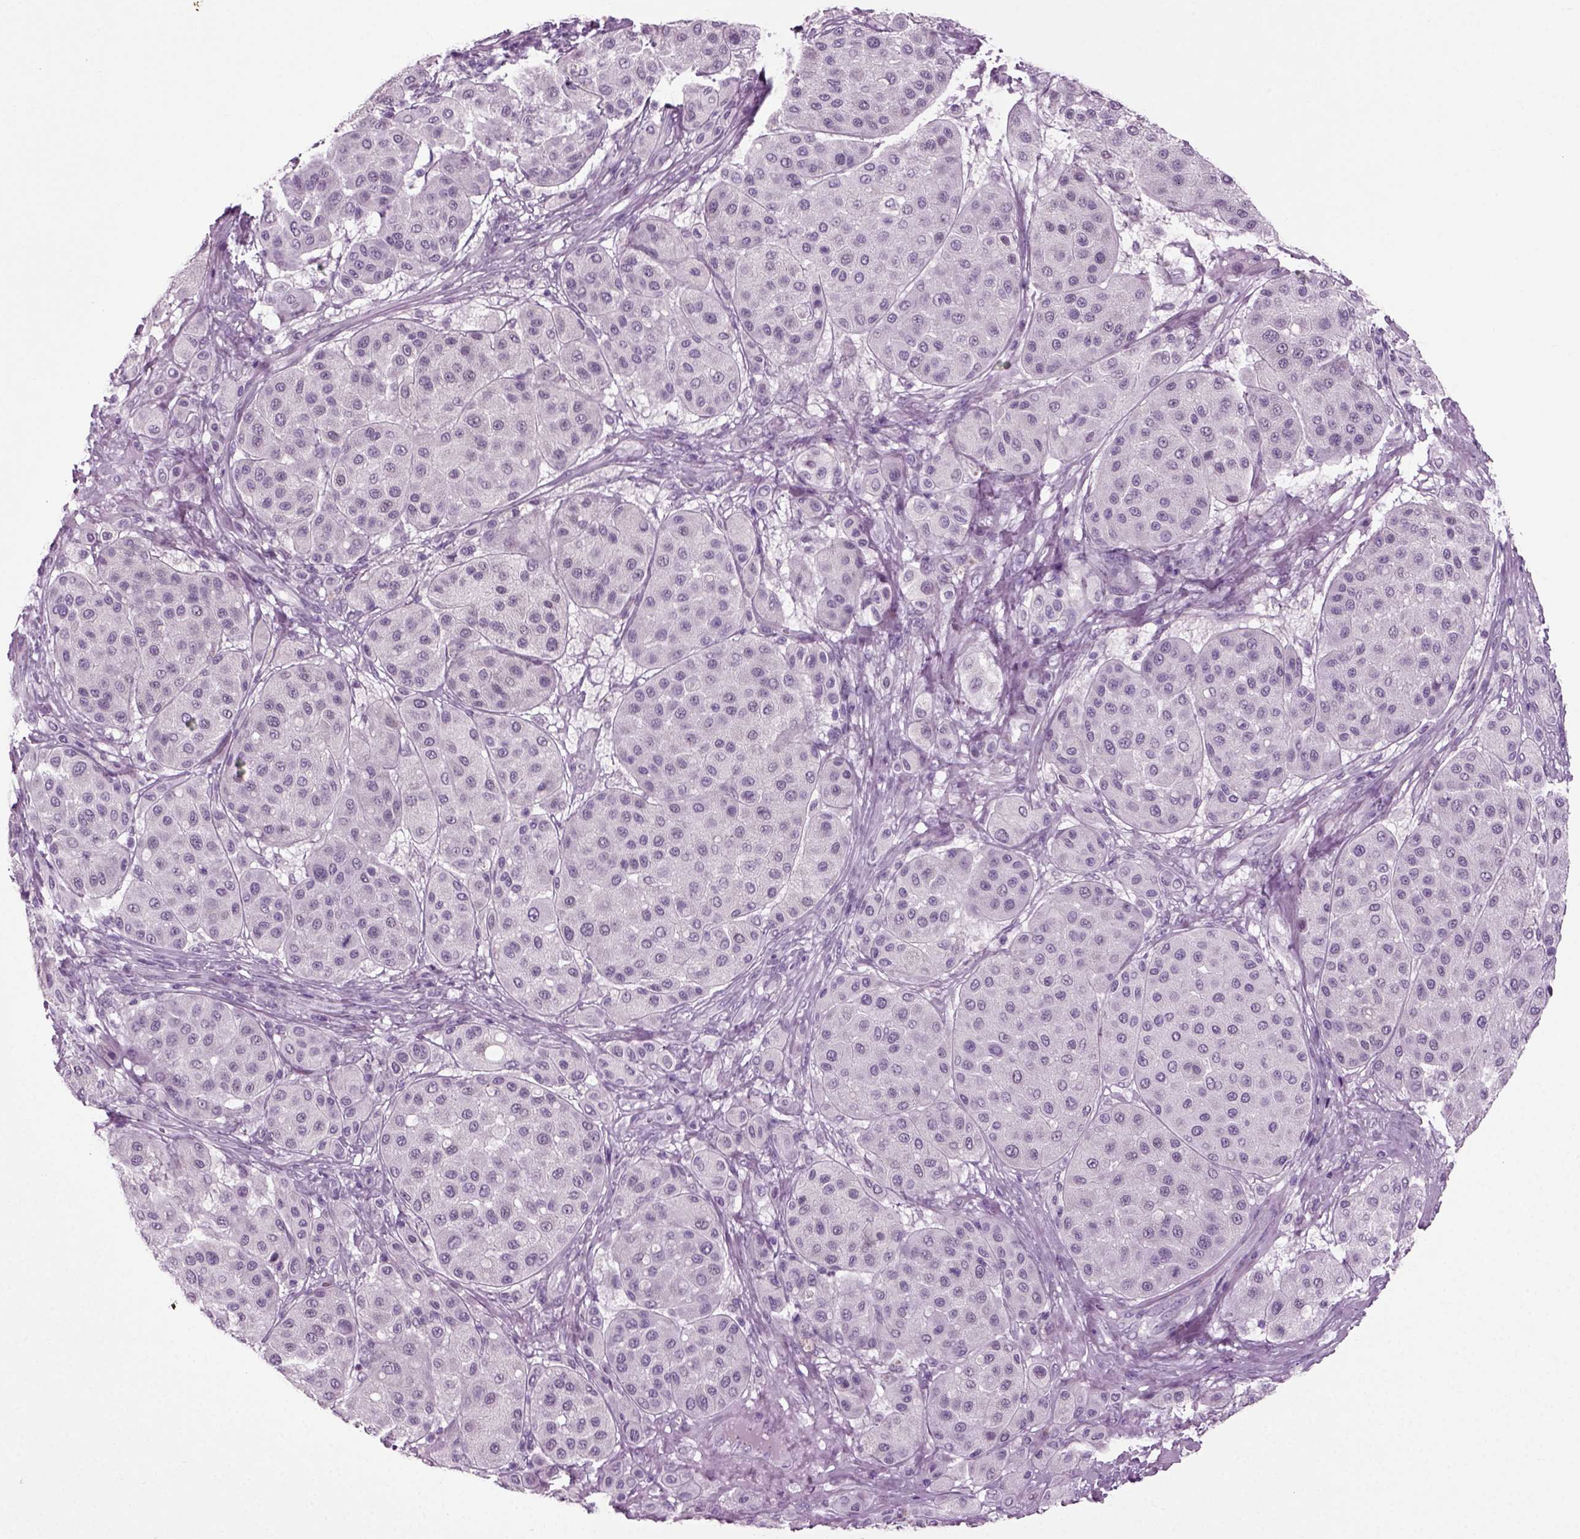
{"staining": {"intensity": "negative", "quantity": "none", "location": "none"}, "tissue": "melanoma", "cell_type": "Tumor cells", "image_type": "cancer", "snomed": [{"axis": "morphology", "description": "Malignant melanoma, Metastatic site"}, {"axis": "topography", "description": "Smooth muscle"}], "caption": "Micrograph shows no protein staining in tumor cells of malignant melanoma (metastatic site) tissue.", "gene": "ZC2HC1C", "patient": {"sex": "male", "age": 41}}